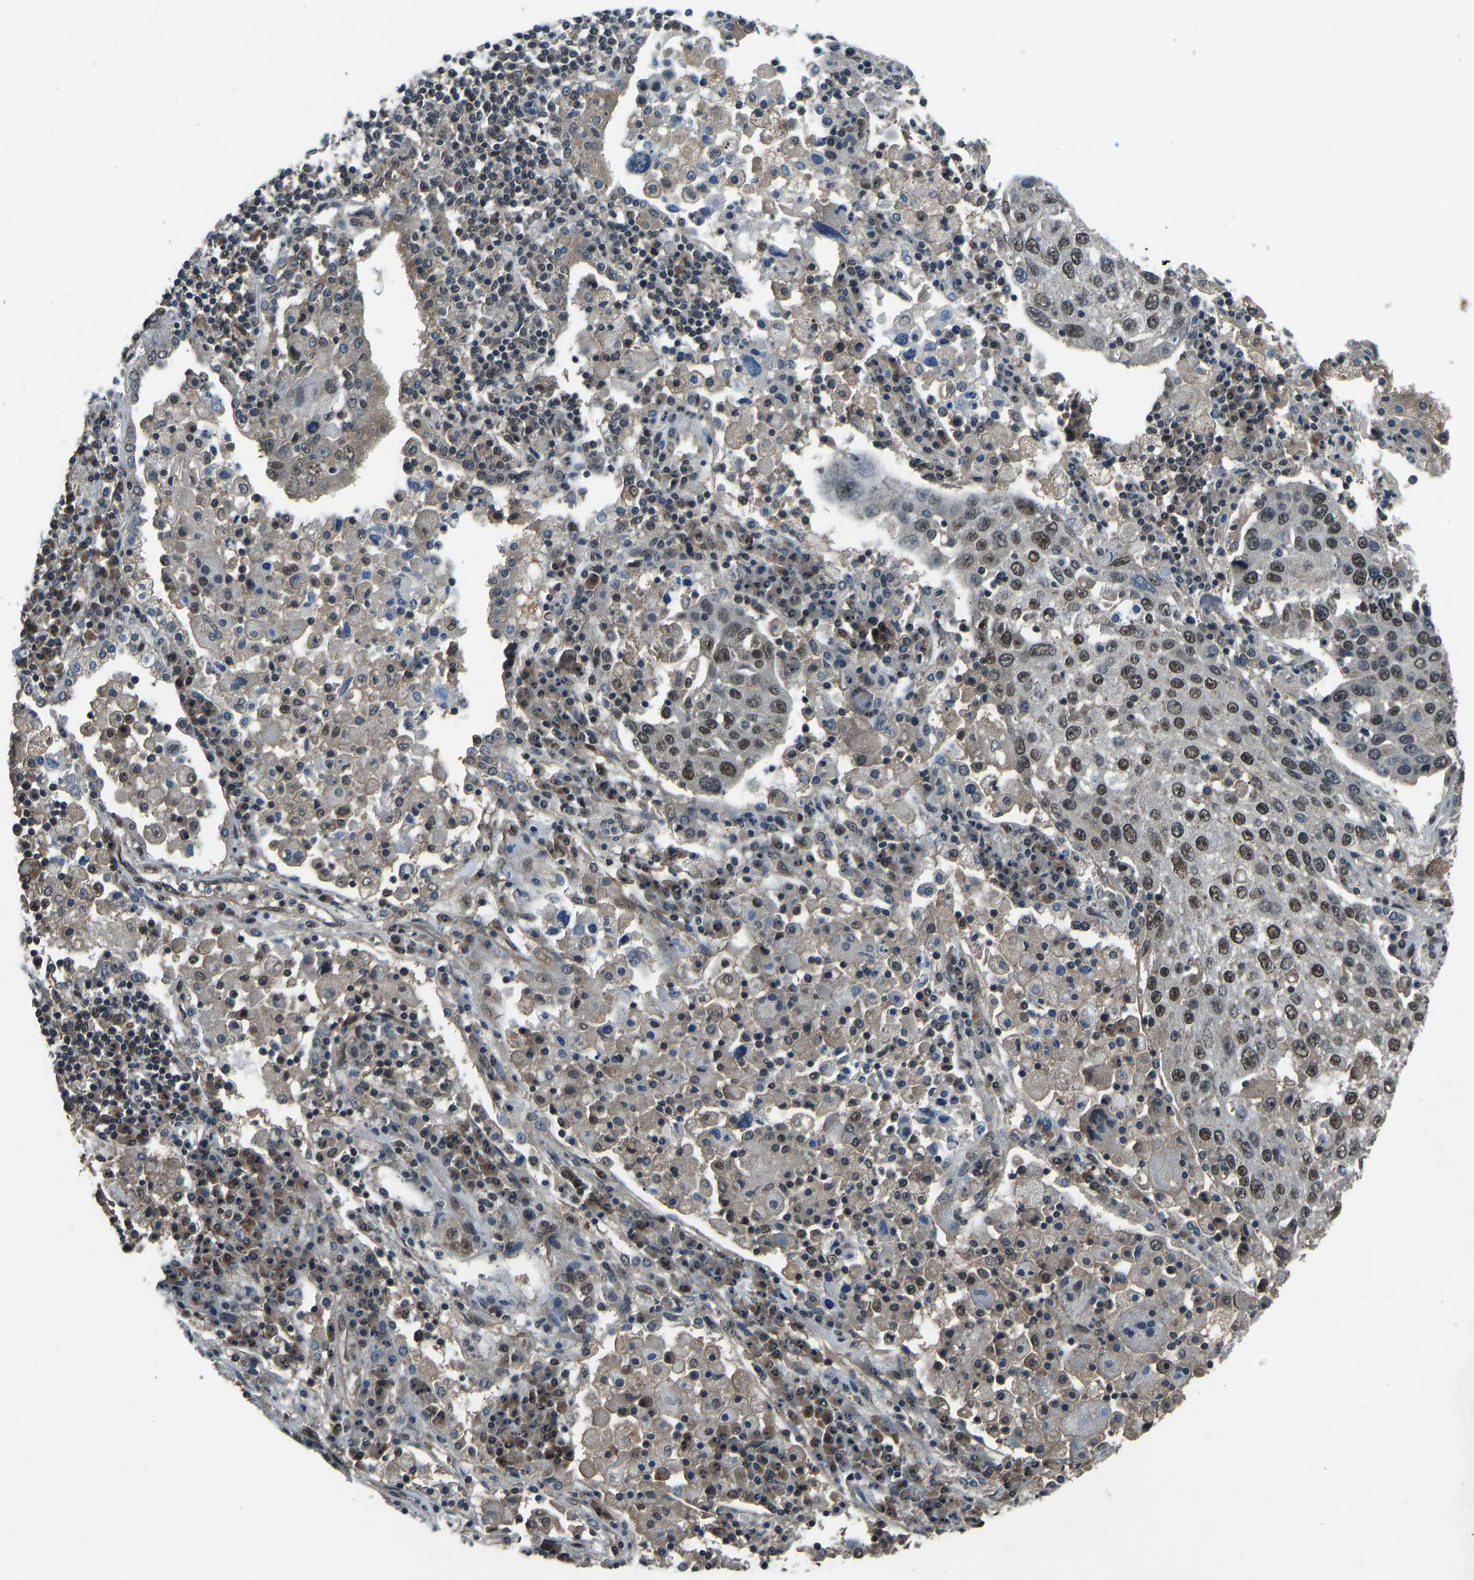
{"staining": {"intensity": "moderate", "quantity": ">75%", "location": "nuclear"}, "tissue": "lung cancer", "cell_type": "Tumor cells", "image_type": "cancer", "snomed": [{"axis": "morphology", "description": "Squamous cell carcinoma, NOS"}, {"axis": "topography", "description": "Lung"}], "caption": "DAB (3,3'-diaminobenzidine) immunohistochemical staining of human lung cancer (squamous cell carcinoma) demonstrates moderate nuclear protein expression in approximately >75% of tumor cells.", "gene": "TOX4", "patient": {"sex": "male", "age": 65}}